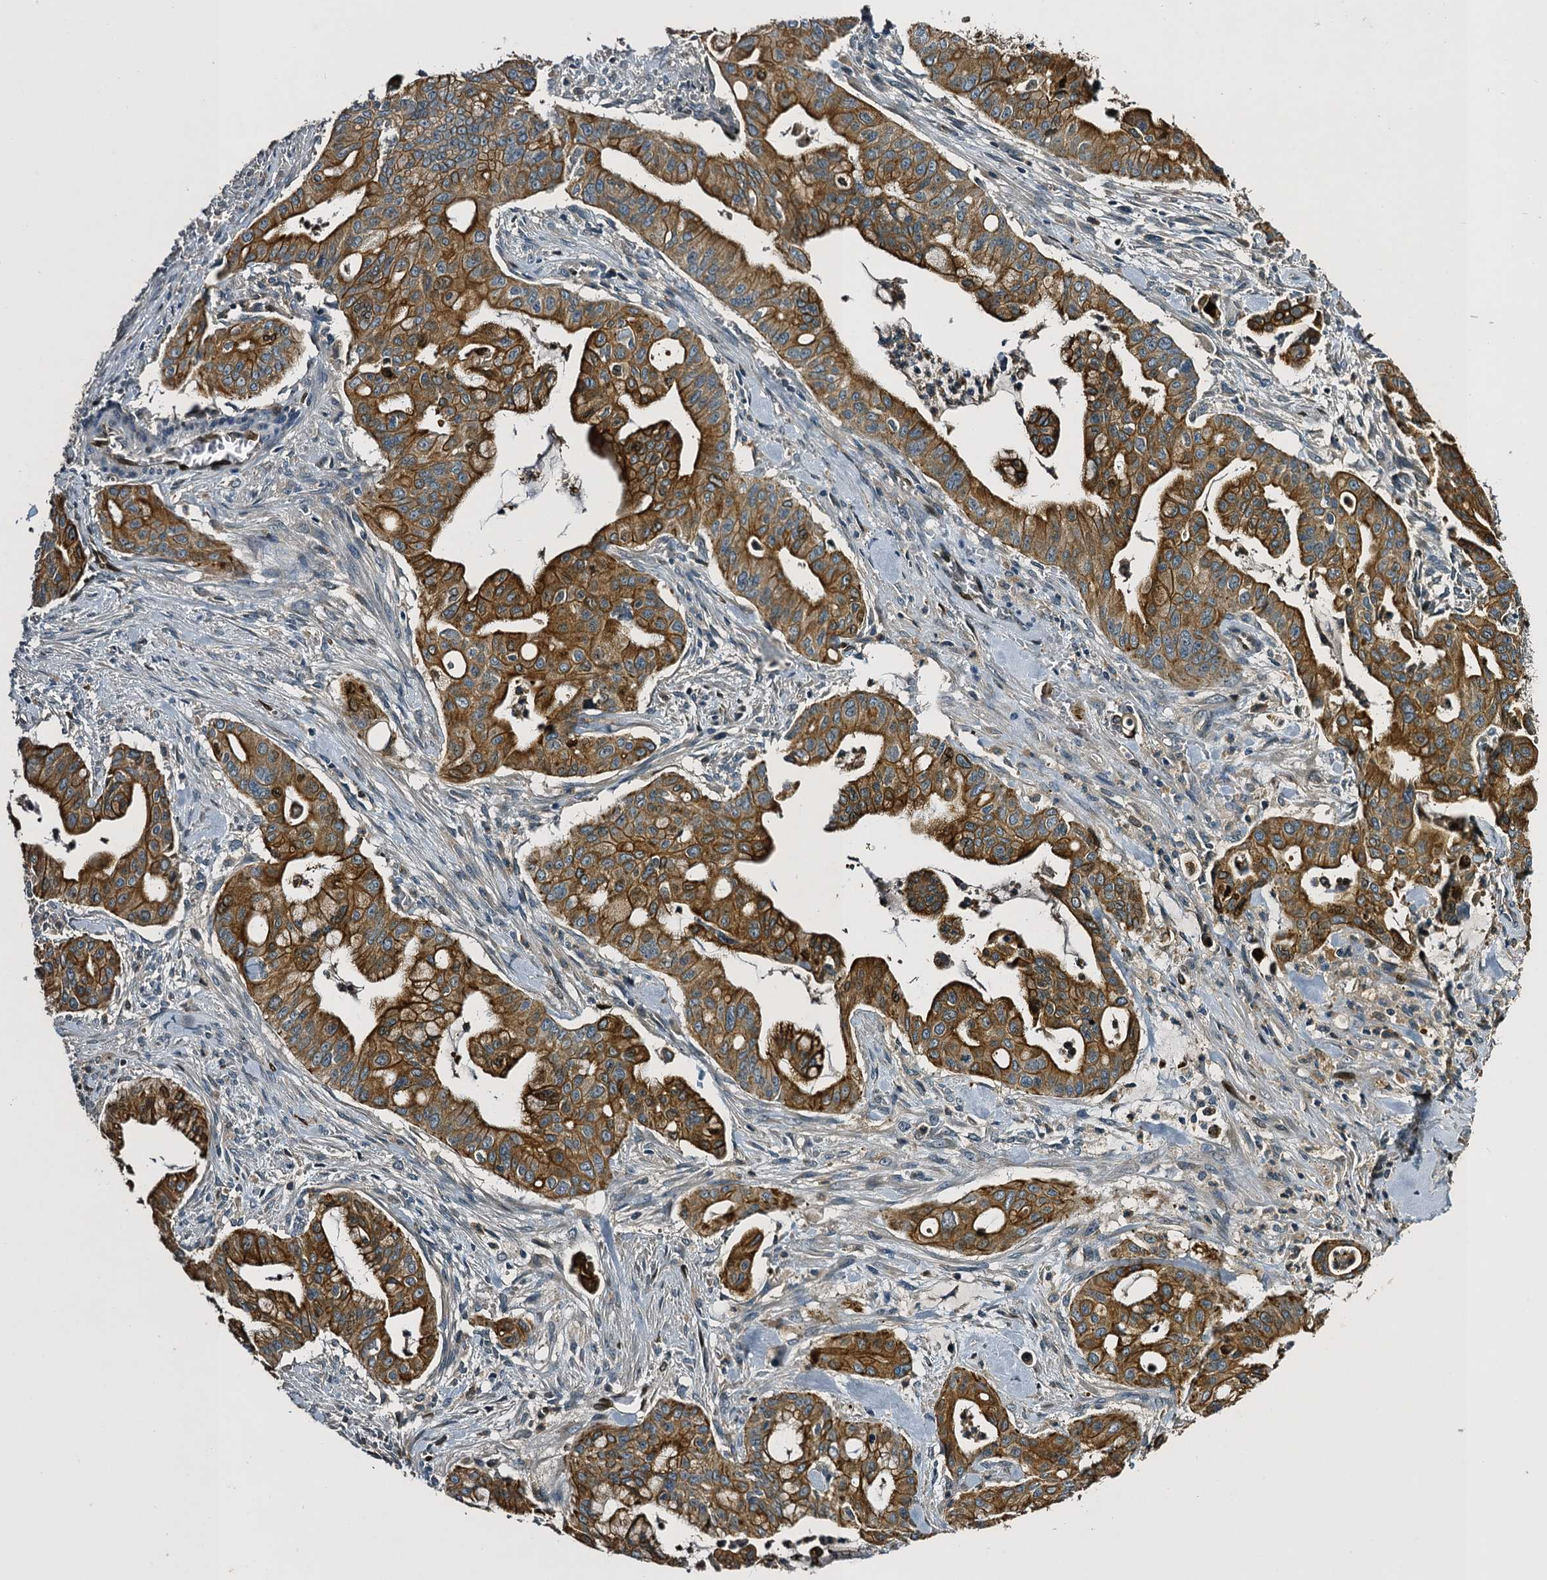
{"staining": {"intensity": "strong", "quantity": ">75%", "location": "cytoplasmic/membranous,nuclear"}, "tissue": "pancreatic cancer", "cell_type": "Tumor cells", "image_type": "cancer", "snomed": [{"axis": "morphology", "description": "Adenocarcinoma, NOS"}, {"axis": "topography", "description": "Pancreas"}], "caption": "There is high levels of strong cytoplasmic/membranous and nuclear positivity in tumor cells of pancreatic adenocarcinoma, as demonstrated by immunohistochemical staining (brown color).", "gene": "SLC11A2", "patient": {"sex": "male", "age": 46}}